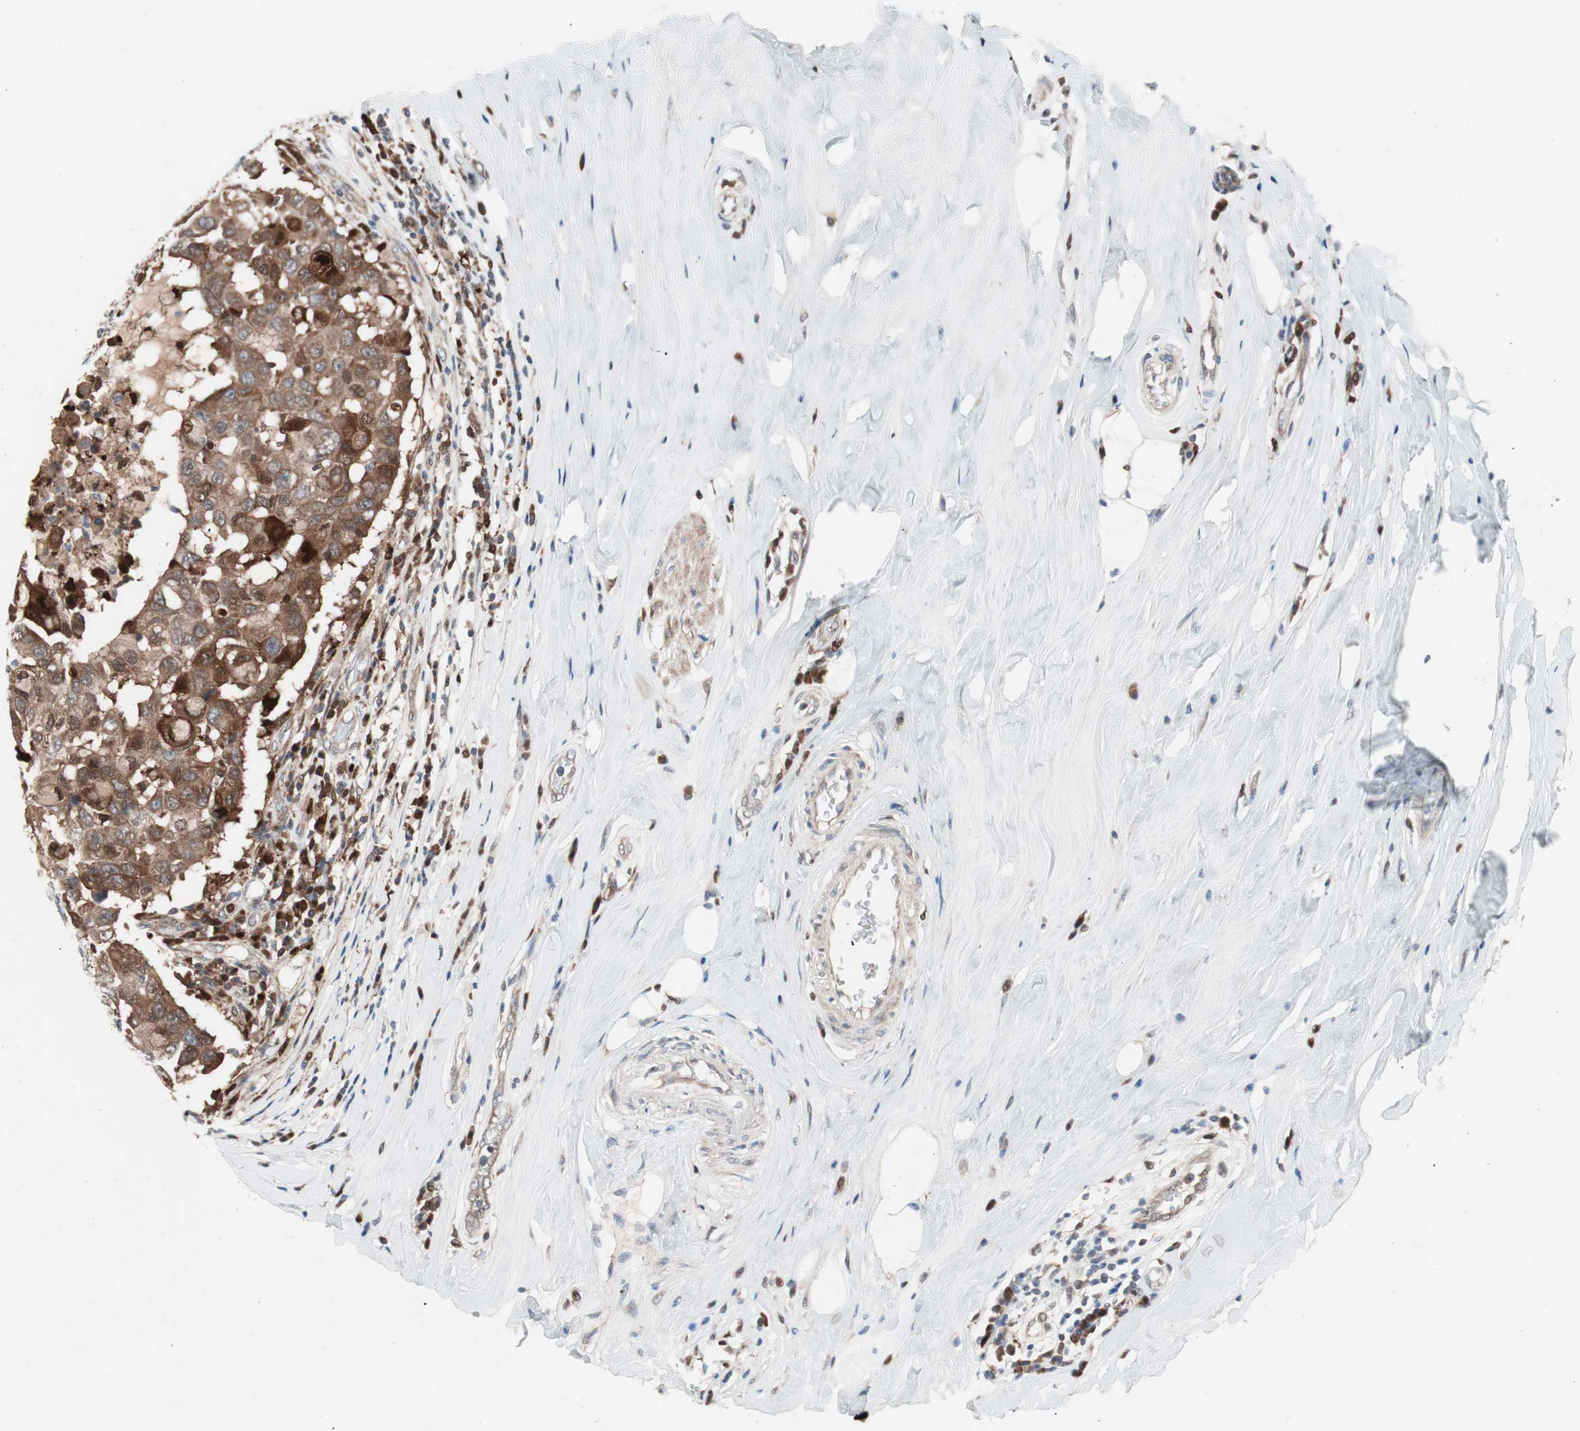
{"staining": {"intensity": "strong", "quantity": ">75%", "location": "cytoplasmic/membranous"}, "tissue": "breast cancer", "cell_type": "Tumor cells", "image_type": "cancer", "snomed": [{"axis": "morphology", "description": "Duct carcinoma"}, {"axis": "topography", "description": "Breast"}], "caption": "An image of breast cancer (intraductal carcinoma) stained for a protein displays strong cytoplasmic/membranous brown staining in tumor cells.", "gene": "FAAH", "patient": {"sex": "female", "age": 27}}